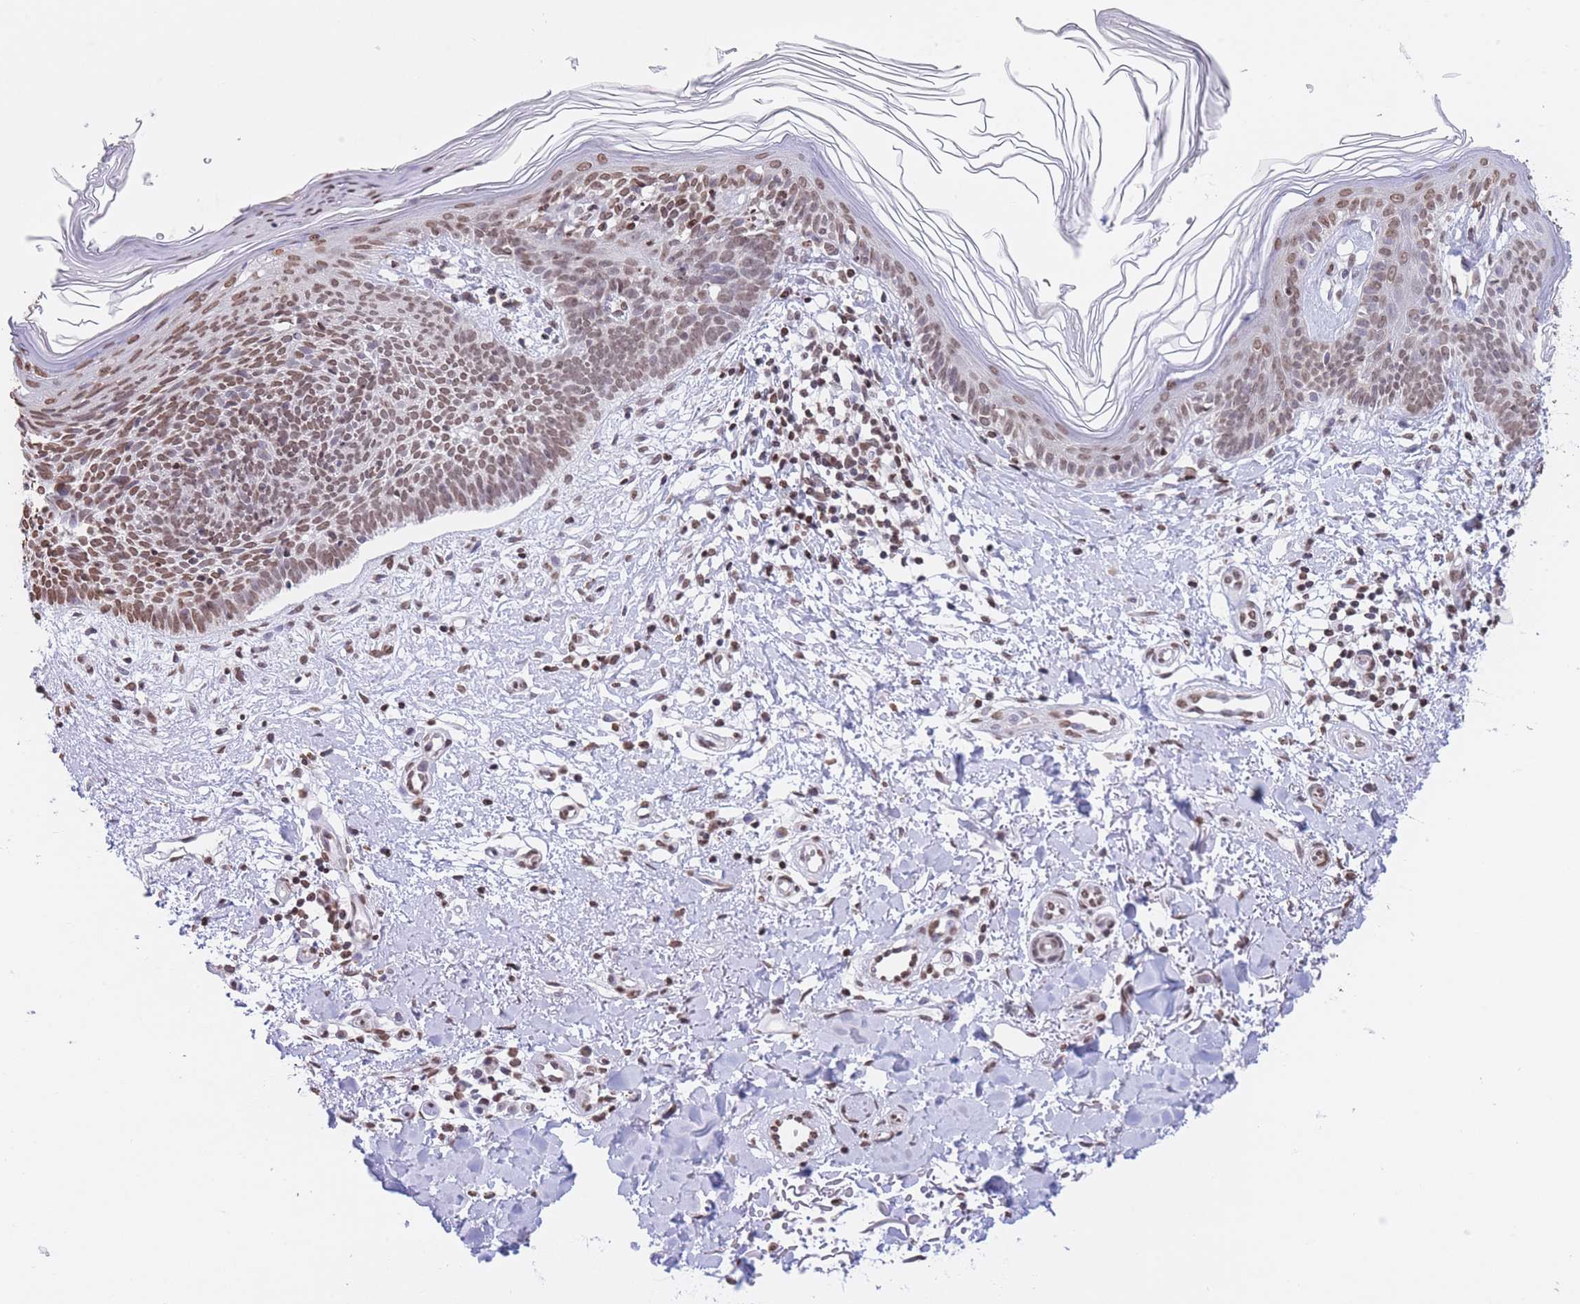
{"staining": {"intensity": "moderate", "quantity": ">75%", "location": "nuclear"}, "tissue": "skin cancer", "cell_type": "Tumor cells", "image_type": "cancer", "snomed": [{"axis": "morphology", "description": "Basal cell carcinoma"}, {"axis": "topography", "description": "Skin"}], "caption": "Protein expression by IHC shows moderate nuclear expression in about >75% of tumor cells in skin basal cell carcinoma.", "gene": "H2BC11", "patient": {"sex": "male", "age": 78}}